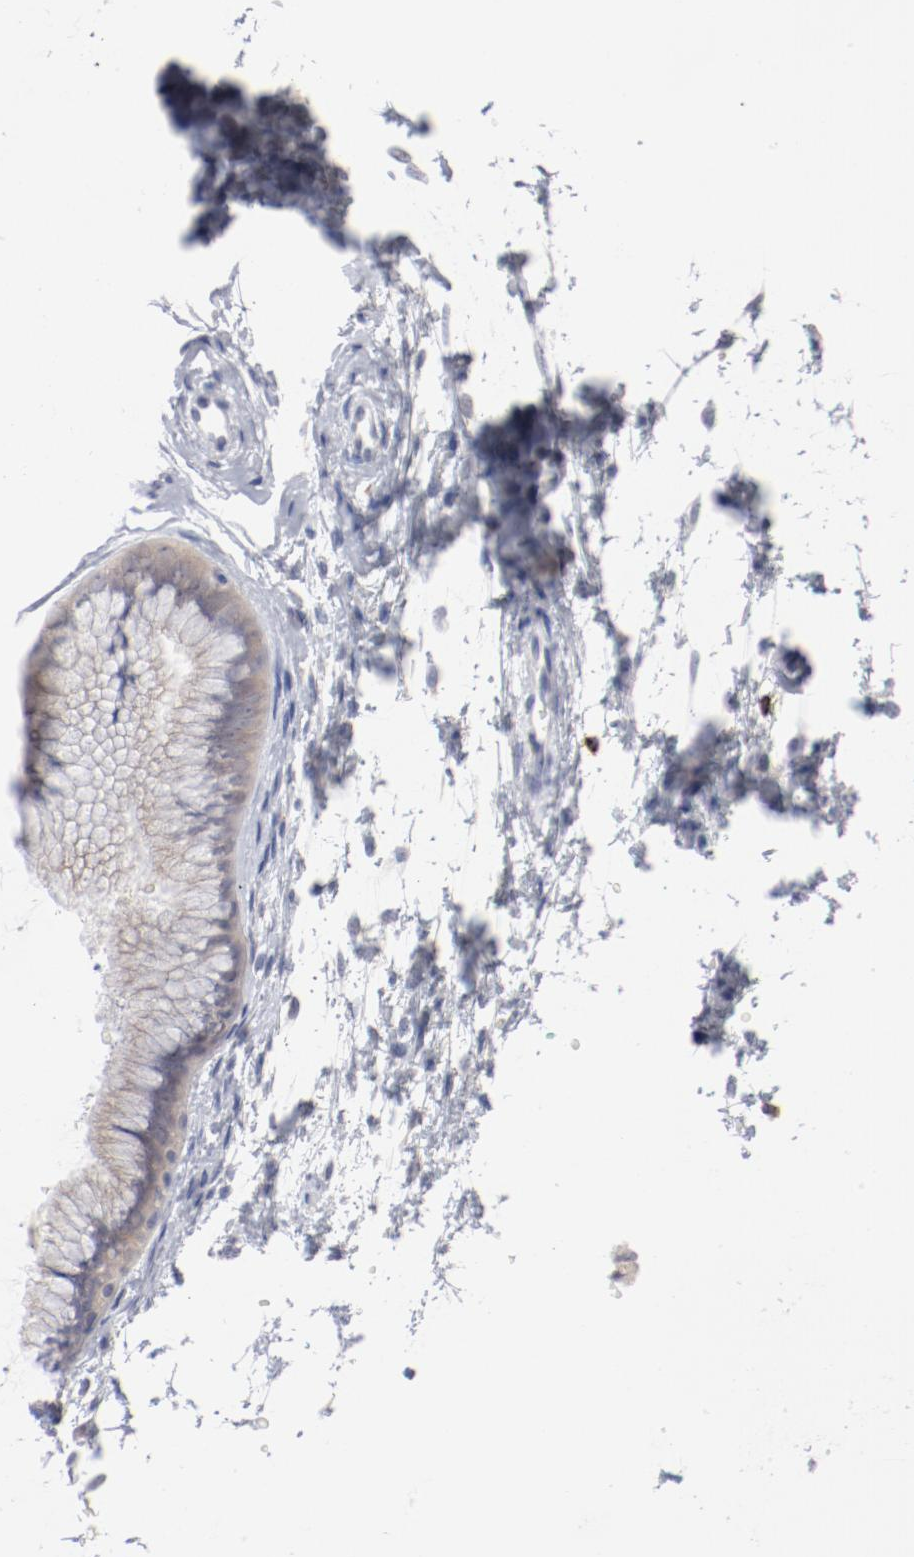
{"staining": {"intensity": "weak", "quantity": "25%-75%", "location": "cytoplasmic/membranous"}, "tissue": "cervix", "cell_type": "Glandular cells", "image_type": "normal", "snomed": [{"axis": "morphology", "description": "Normal tissue, NOS"}, {"axis": "topography", "description": "Cervix"}], "caption": "Approximately 25%-75% of glandular cells in unremarkable cervix display weak cytoplasmic/membranous protein staining as visualized by brown immunohistochemical staining.", "gene": "SH3BGR", "patient": {"sex": "female", "age": 39}}